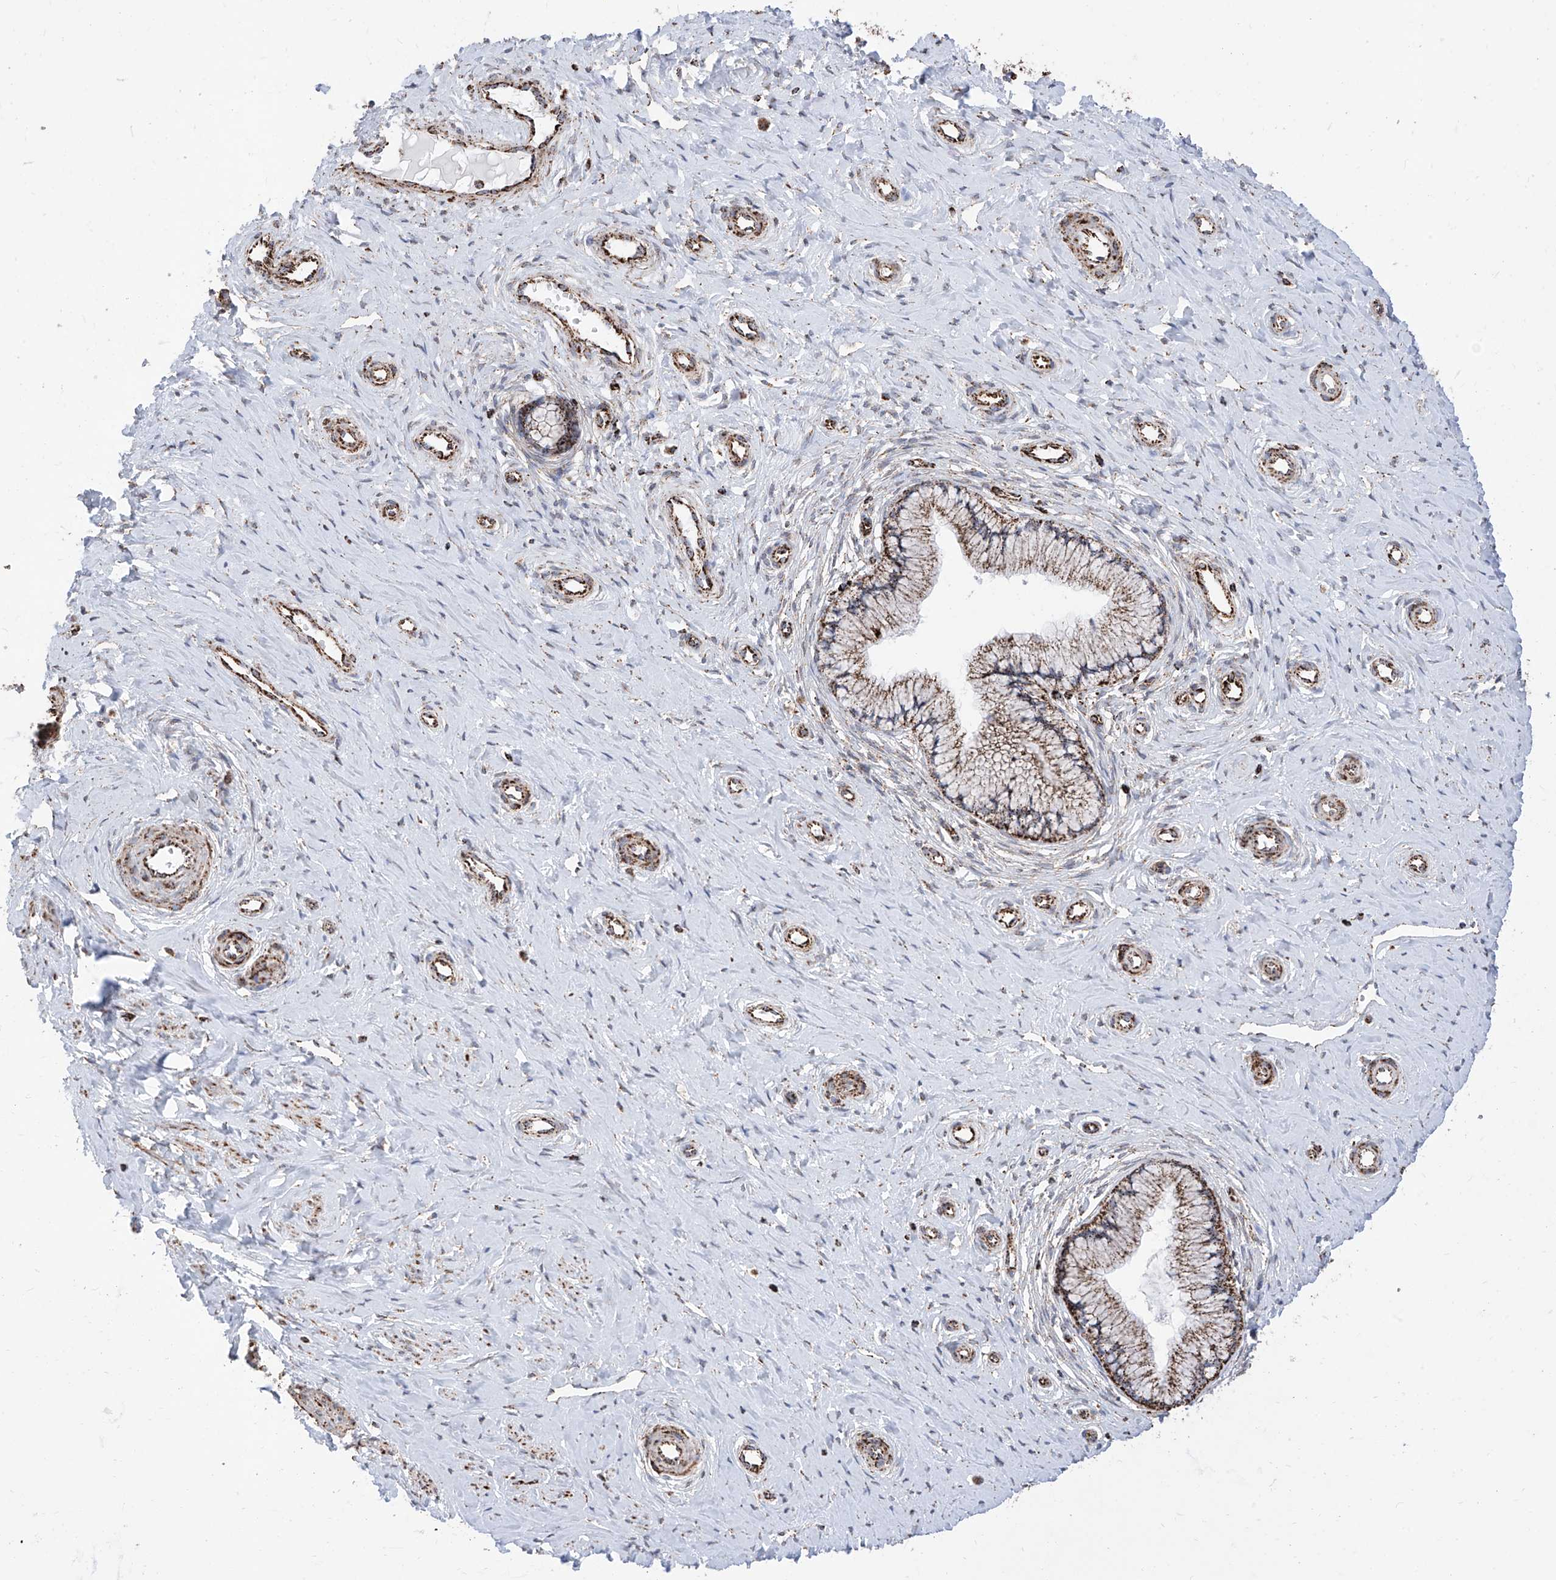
{"staining": {"intensity": "strong", "quantity": "25%-75%", "location": "cytoplasmic/membranous"}, "tissue": "cervix", "cell_type": "Glandular cells", "image_type": "normal", "snomed": [{"axis": "morphology", "description": "Normal tissue, NOS"}, {"axis": "topography", "description": "Cervix"}], "caption": "A high amount of strong cytoplasmic/membranous staining is present in approximately 25%-75% of glandular cells in benign cervix. The staining was performed using DAB, with brown indicating positive protein expression. Nuclei are stained blue with hematoxylin.", "gene": "COX5B", "patient": {"sex": "female", "age": 36}}